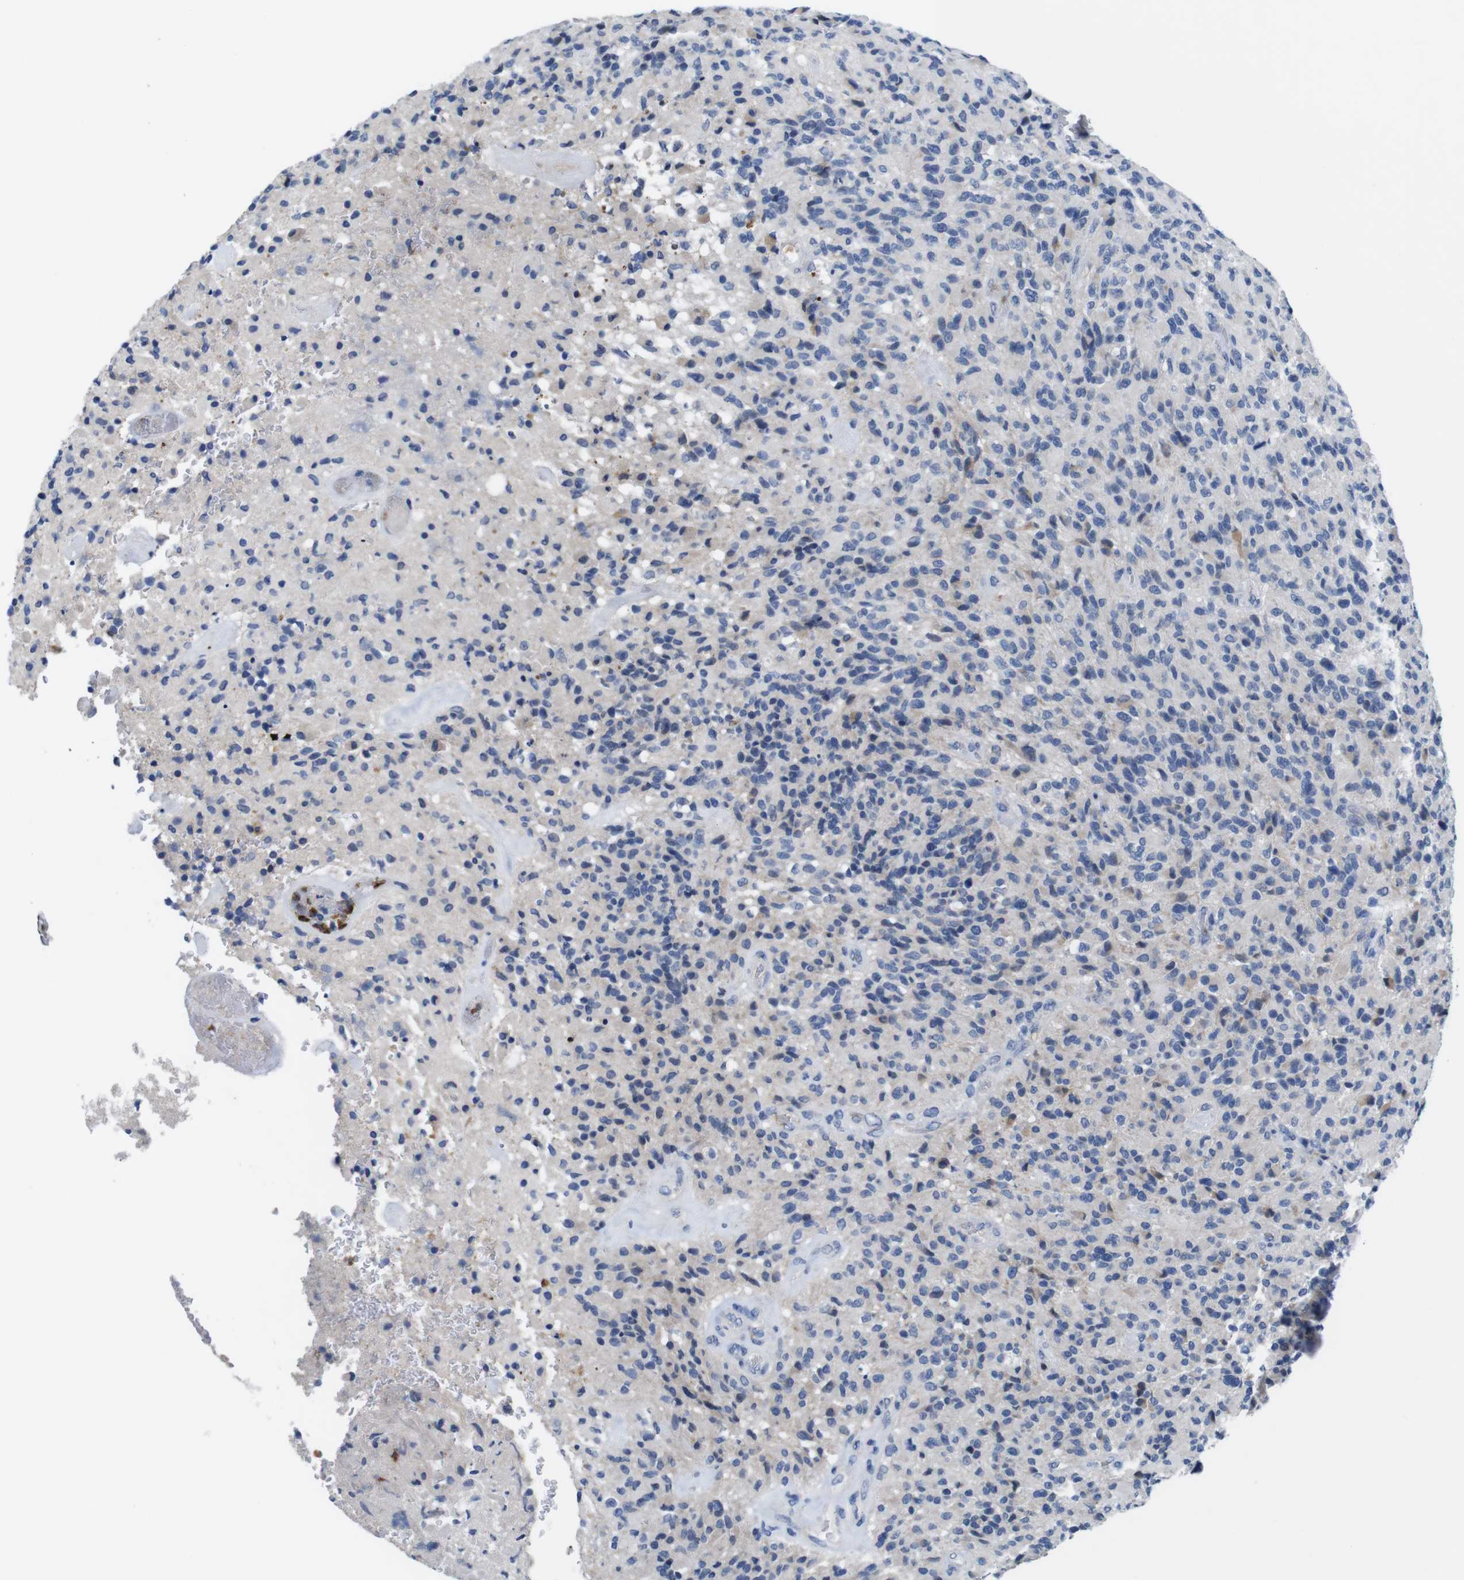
{"staining": {"intensity": "weak", "quantity": "<25%", "location": "cytoplasmic/membranous"}, "tissue": "glioma", "cell_type": "Tumor cells", "image_type": "cancer", "snomed": [{"axis": "morphology", "description": "Glioma, malignant, High grade"}, {"axis": "topography", "description": "Brain"}], "caption": "Immunohistochemistry (IHC) image of high-grade glioma (malignant) stained for a protein (brown), which shows no staining in tumor cells.", "gene": "C1RL", "patient": {"sex": "male", "age": 71}}